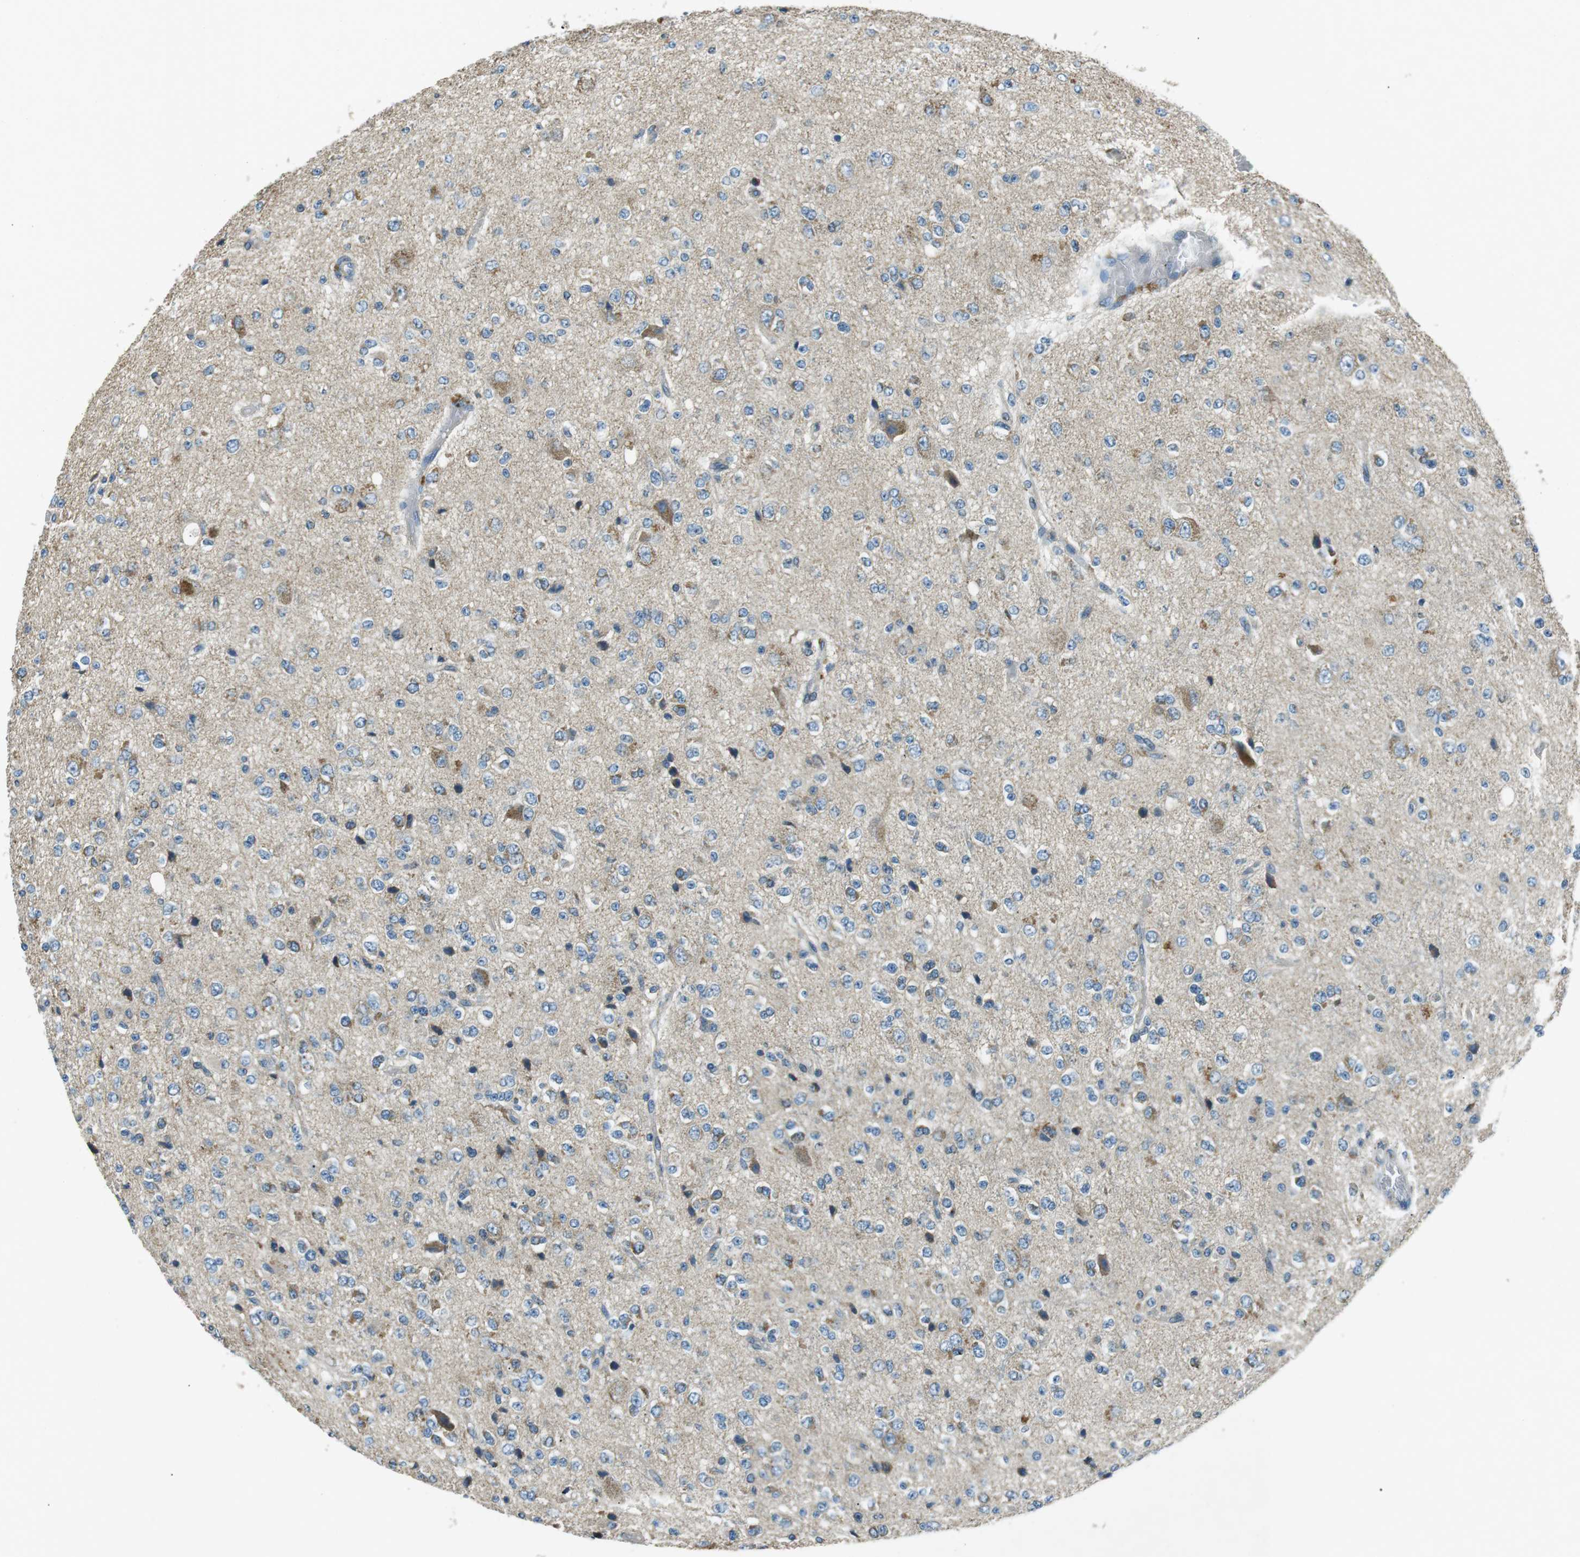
{"staining": {"intensity": "negative", "quantity": "none", "location": "none"}, "tissue": "glioma", "cell_type": "Tumor cells", "image_type": "cancer", "snomed": [{"axis": "morphology", "description": "Glioma, malignant, High grade"}, {"axis": "topography", "description": "pancreas cauda"}], "caption": "Tumor cells are negative for protein expression in human glioma.", "gene": "FAM3B", "patient": {"sex": "male", "age": 60}}